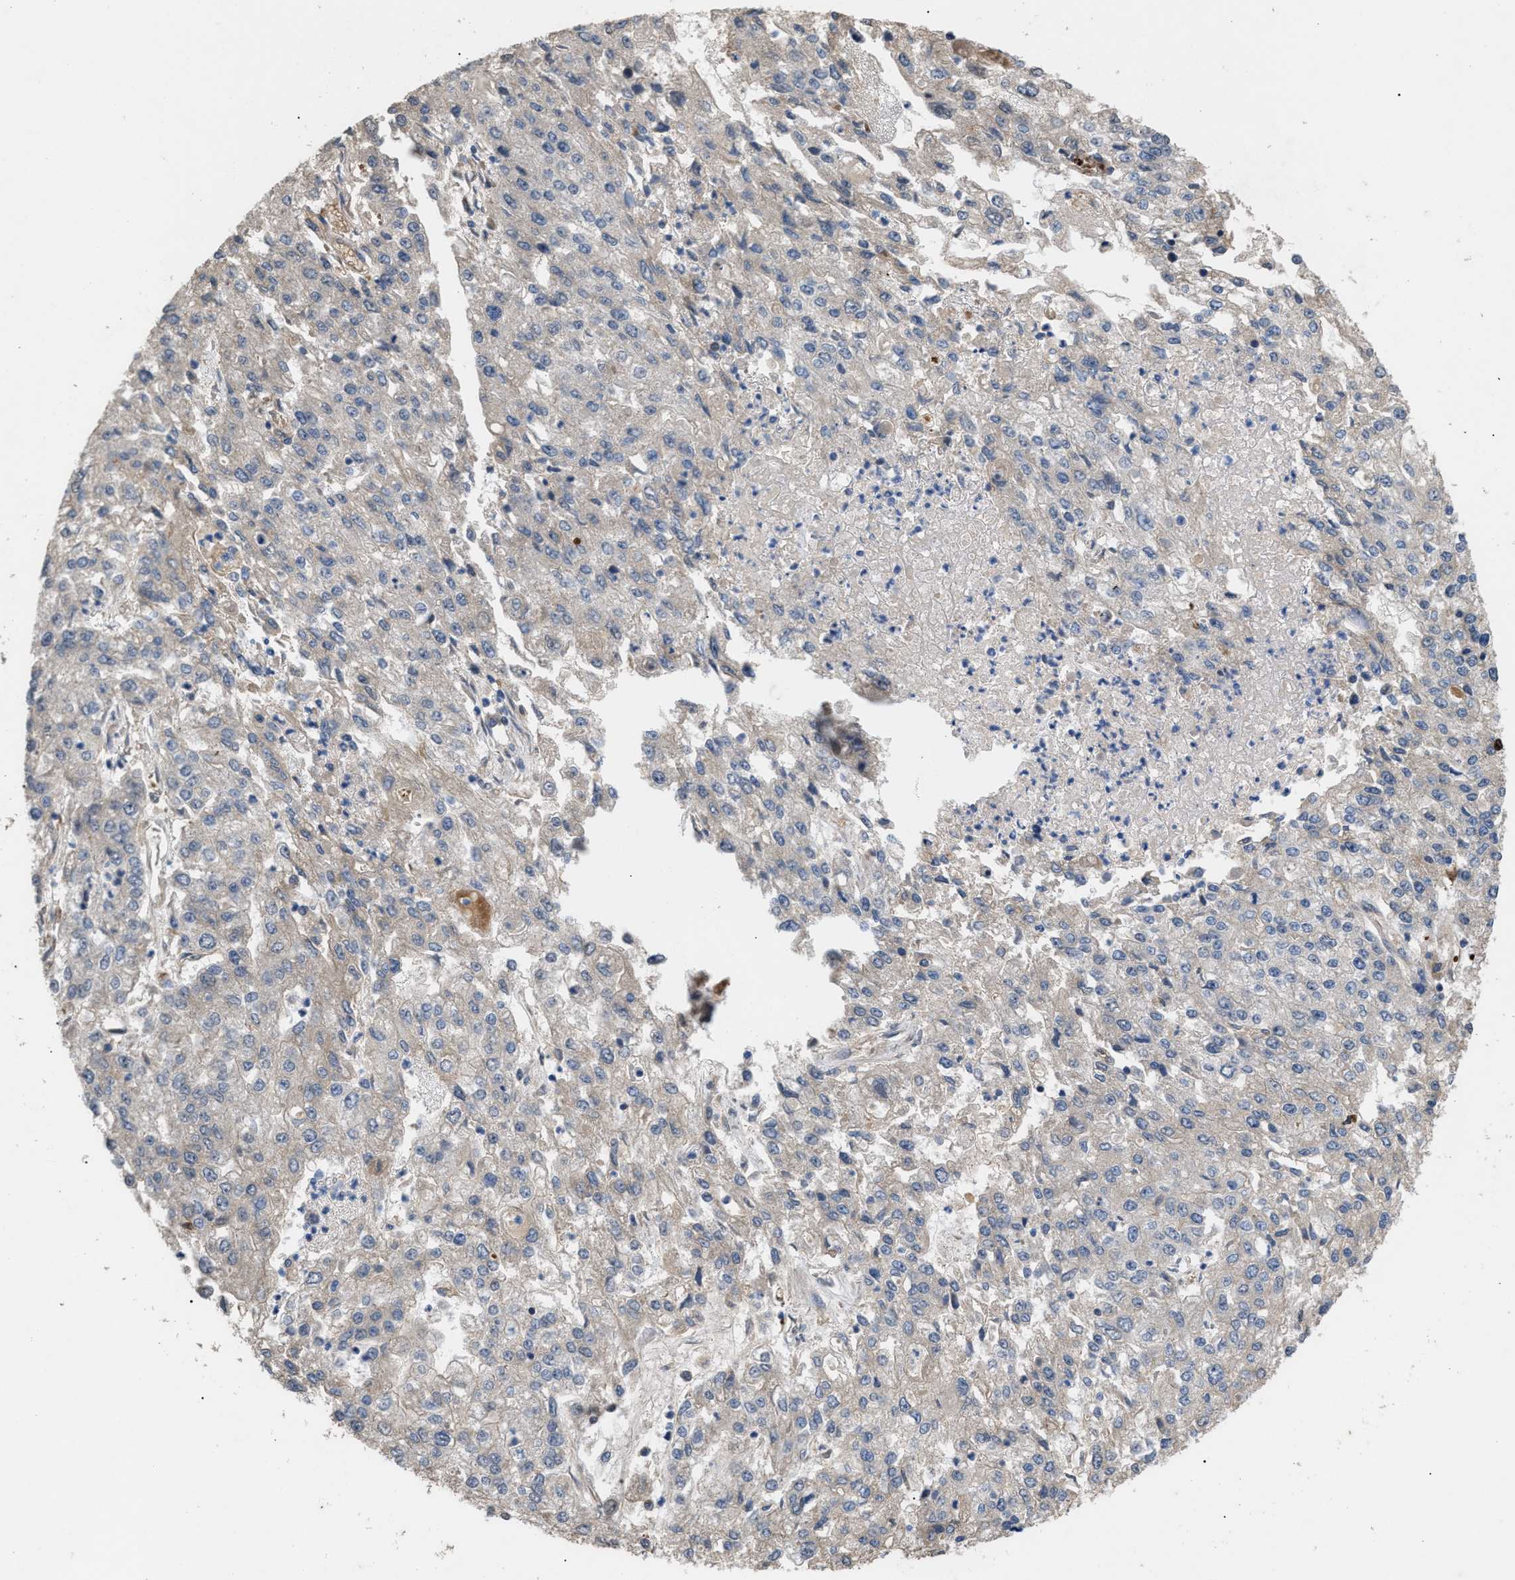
{"staining": {"intensity": "negative", "quantity": "none", "location": "none"}, "tissue": "endometrial cancer", "cell_type": "Tumor cells", "image_type": "cancer", "snomed": [{"axis": "morphology", "description": "Adenocarcinoma, NOS"}, {"axis": "topography", "description": "Endometrium"}], "caption": "High magnification brightfield microscopy of adenocarcinoma (endometrial) stained with DAB (brown) and counterstained with hematoxylin (blue): tumor cells show no significant staining.", "gene": "GCC1", "patient": {"sex": "female", "age": 49}}